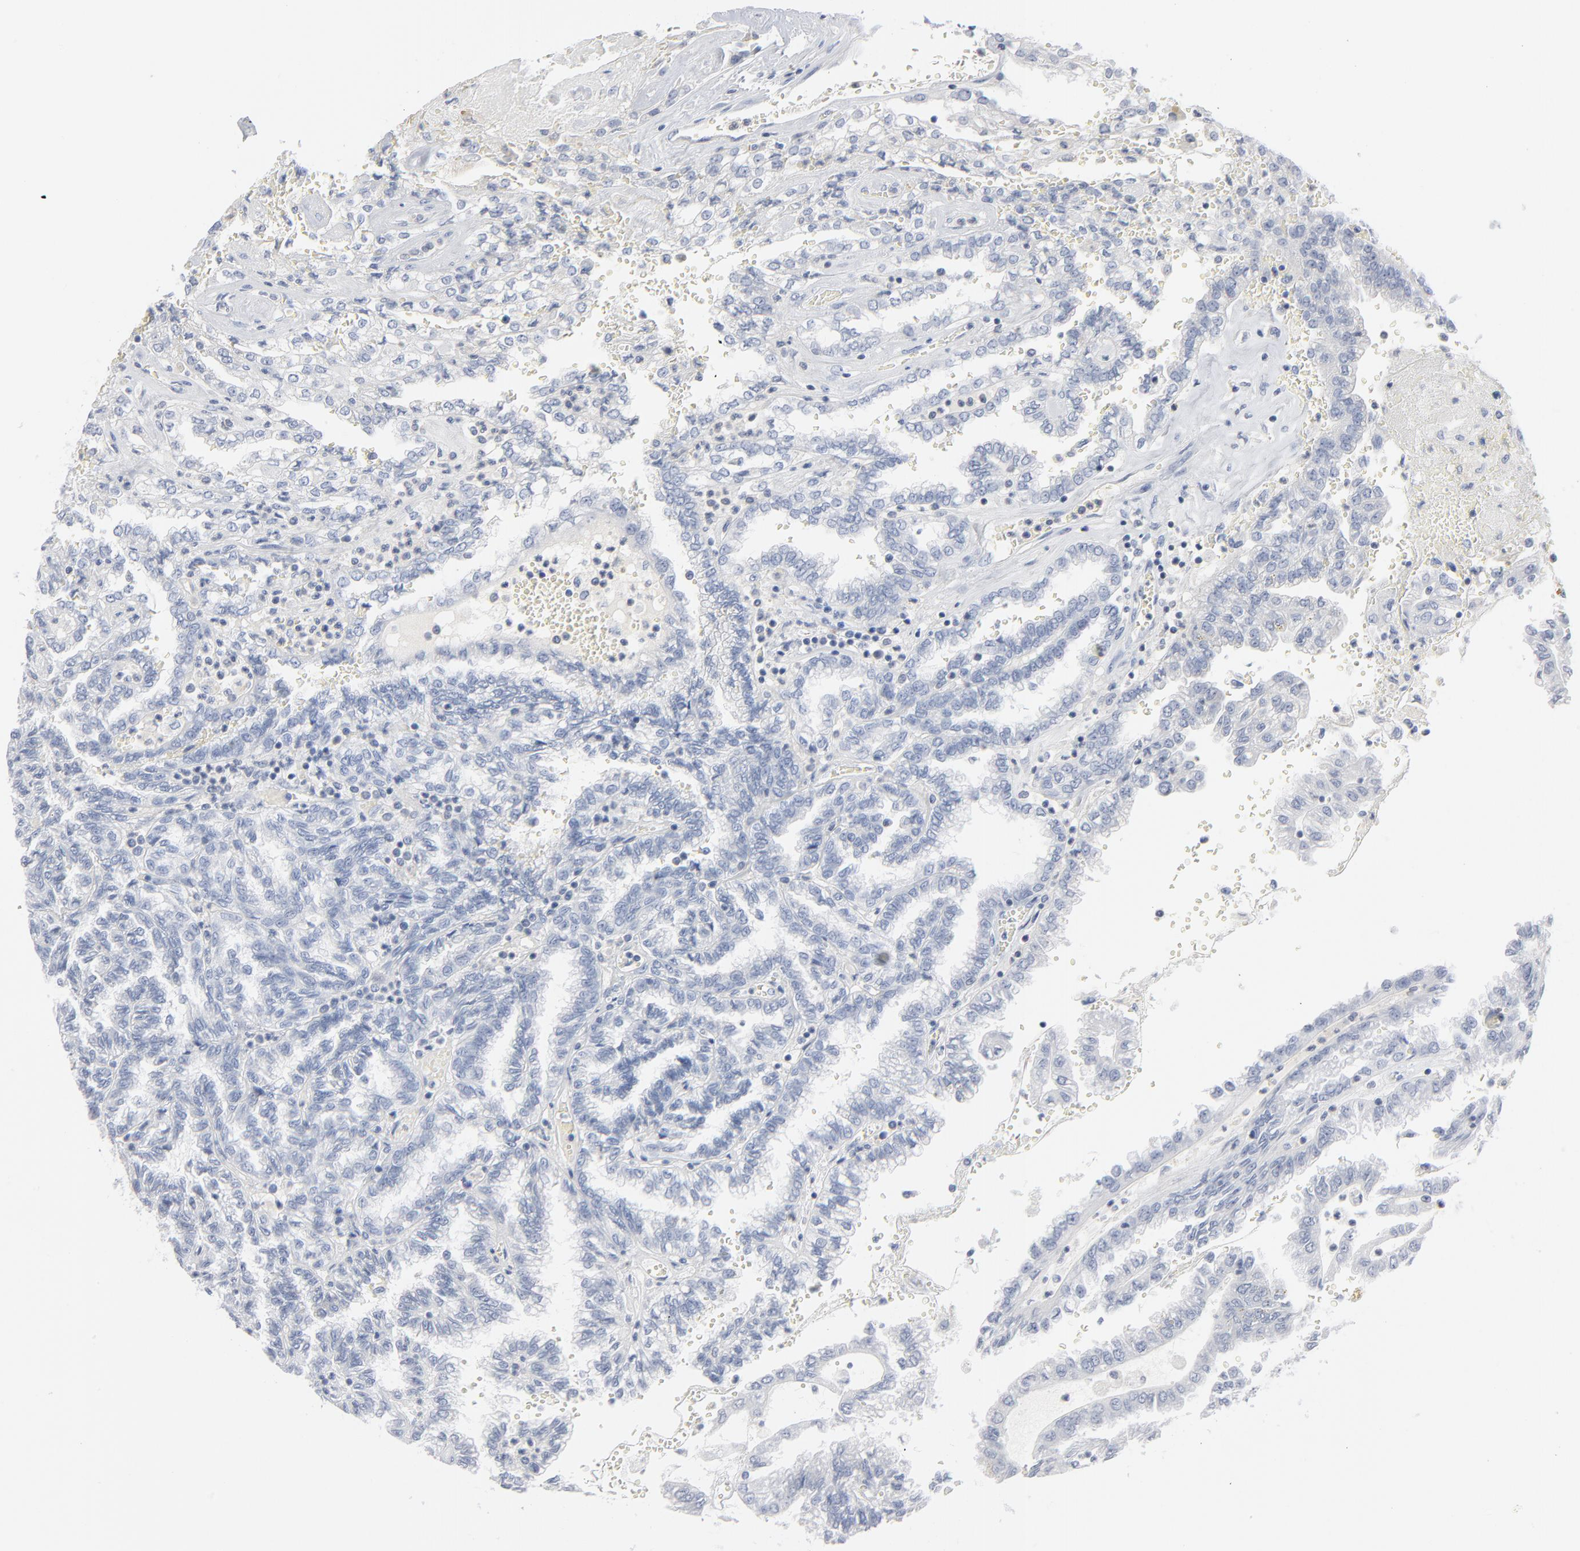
{"staining": {"intensity": "negative", "quantity": "none", "location": "none"}, "tissue": "renal cancer", "cell_type": "Tumor cells", "image_type": "cancer", "snomed": [{"axis": "morphology", "description": "Inflammation, NOS"}, {"axis": "morphology", "description": "Adenocarcinoma, NOS"}, {"axis": "topography", "description": "Kidney"}], "caption": "Immunohistochemistry (IHC) image of neoplastic tissue: human adenocarcinoma (renal) stained with DAB (3,3'-diaminobenzidine) shows no significant protein expression in tumor cells.", "gene": "PTK2B", "patient": {"sex": "male", "age": 68}}